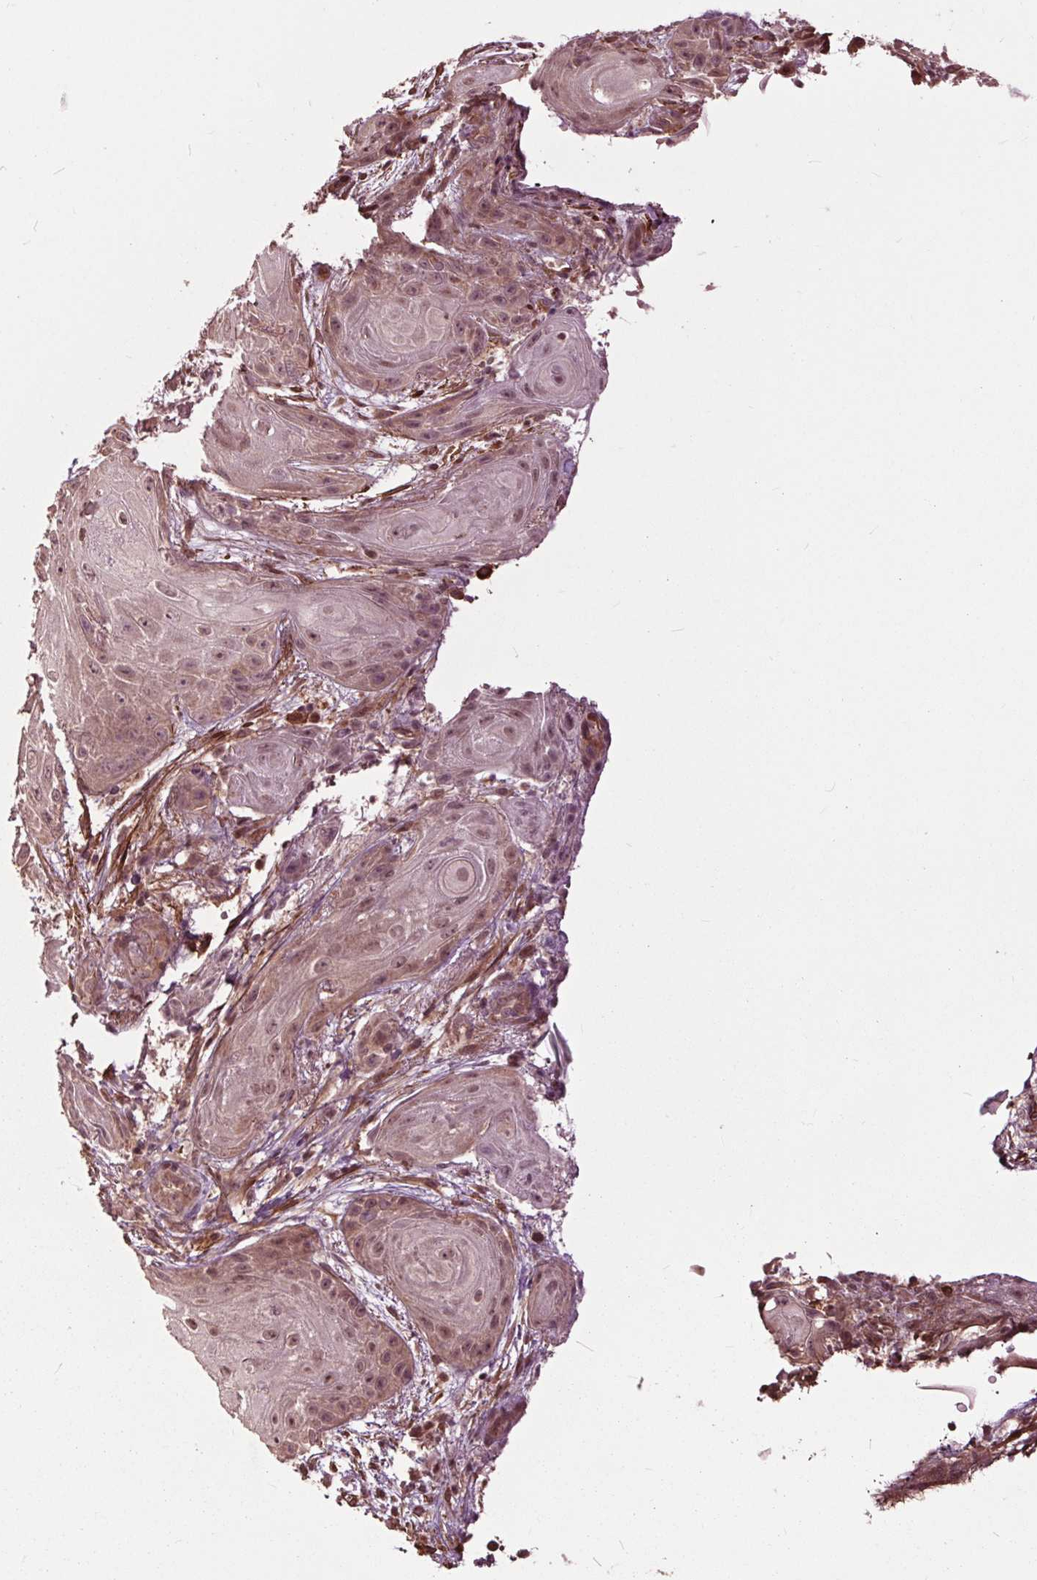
{"staining": {"intensity": "moderate", "quantity": ">75%", "location": "nuclear"}, "tissue": "skin cancer", "cell_type": "Tumor cells", "image_type": "cancer", "snomed": [{"axis": "morphology", "description": "Squamous cell carcinoma, NOS"}, {"axis": "topography", "description": "Skin"}], "caption": "A histopathology image of skin cancer (squamous cell carcinoma) stained for a protein reveals moderate nuclear brown staining in tumor cells. Using DAB (3,3'-diaminobenzidine) (brown) and hematoxylin (blue) stains, captured at high magnification using brightfield microscopy.", "gene": "CEP95", "patient": {"sex": "male", "age": 62}}